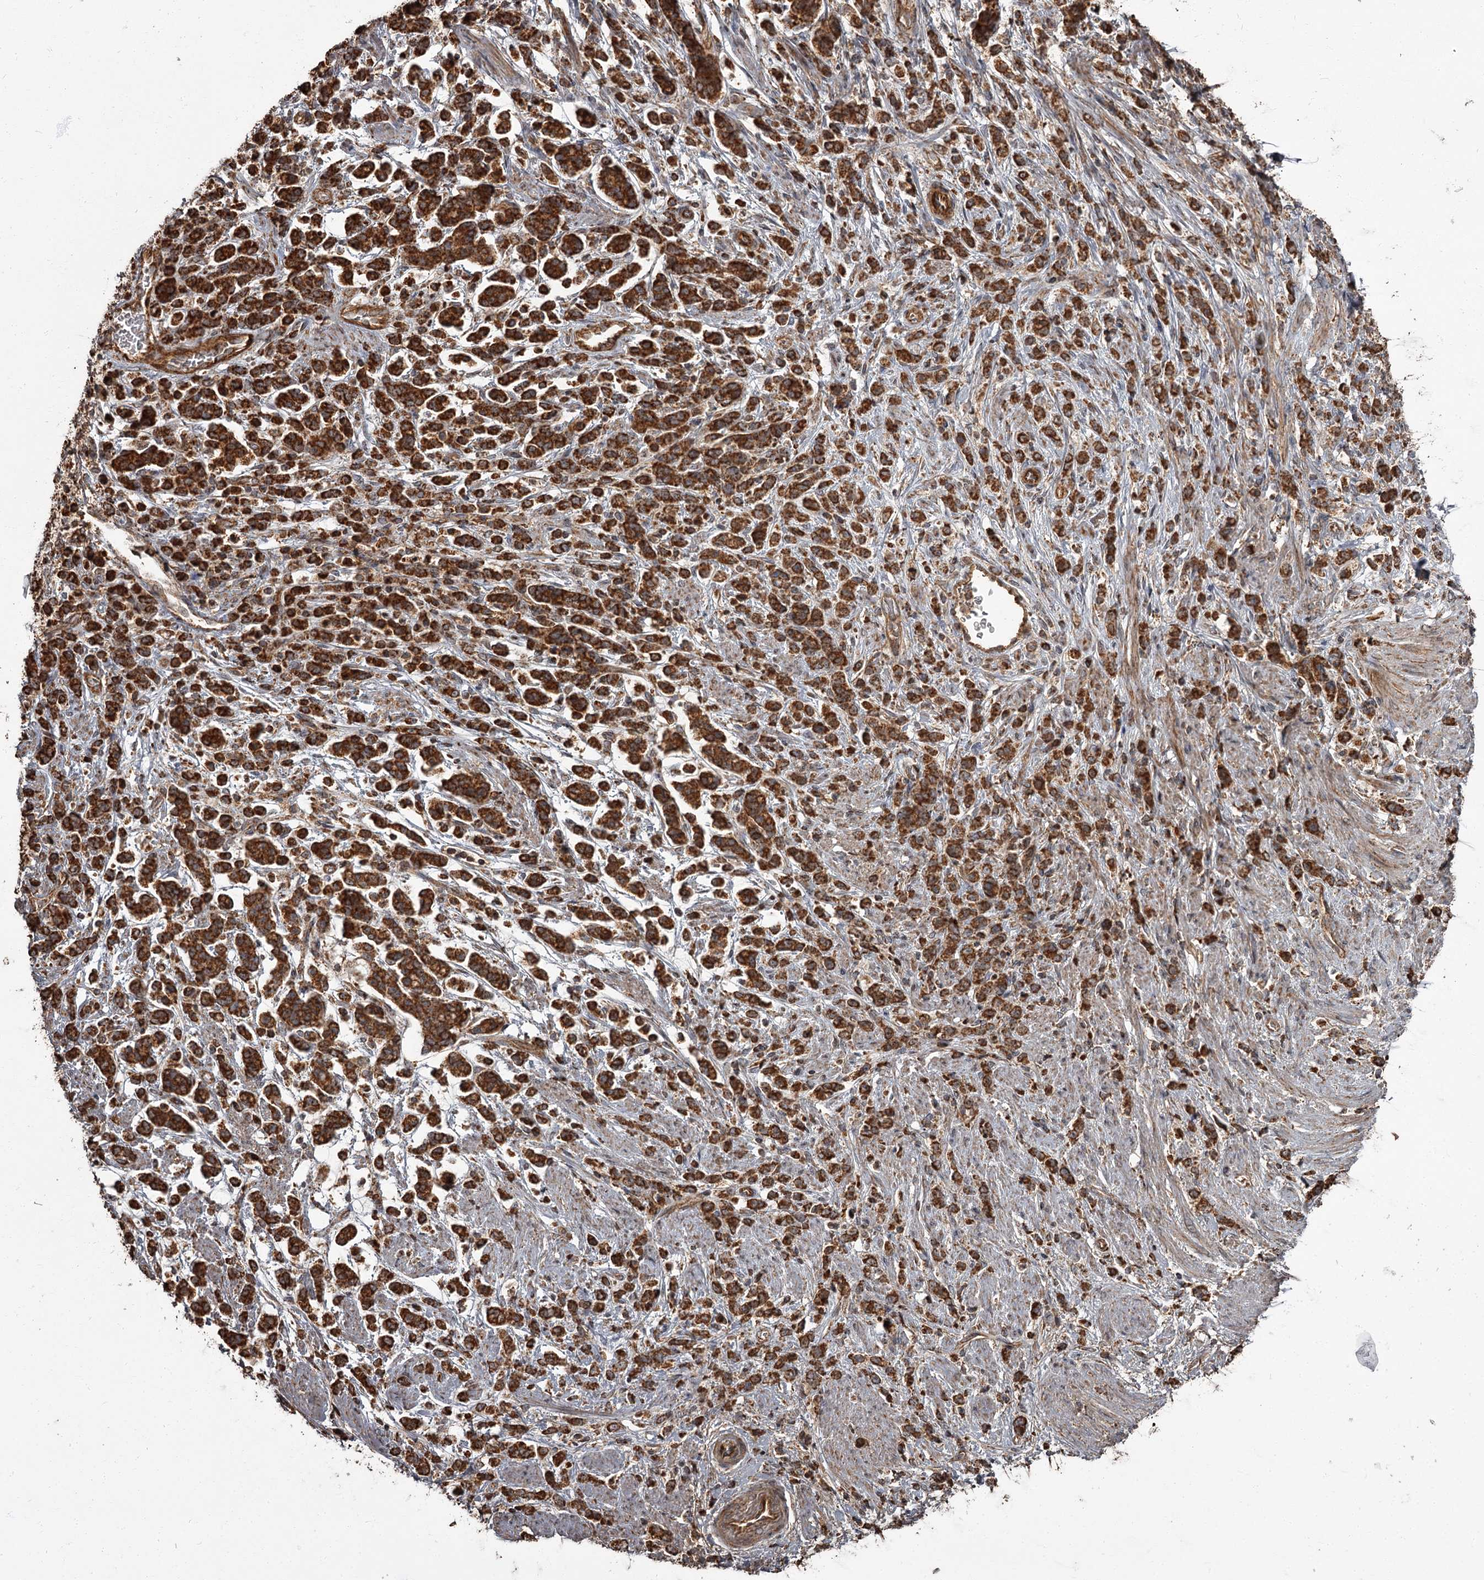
{"staining": {"intensity": "strong", "quantity": ">75%", "location": "cytoplasmic/membranous"}, "tissue": "stomach cancer", "cell_type": "Tumor cells", "image_type": "cancer", "snomed": [{"axis": "morphology", "description": "Adenocarcinoma, NOS"}, {"axis": "topography", "description": "Stomach"}], "caption": "About >75% of tumor cells in human stomach cancer show strong cytoplasmic/membranous protein positivity as visualized by brown immunohistochemical staining.", "gene": "THAP9", "patient": {"sex": "female", "age": 60}}